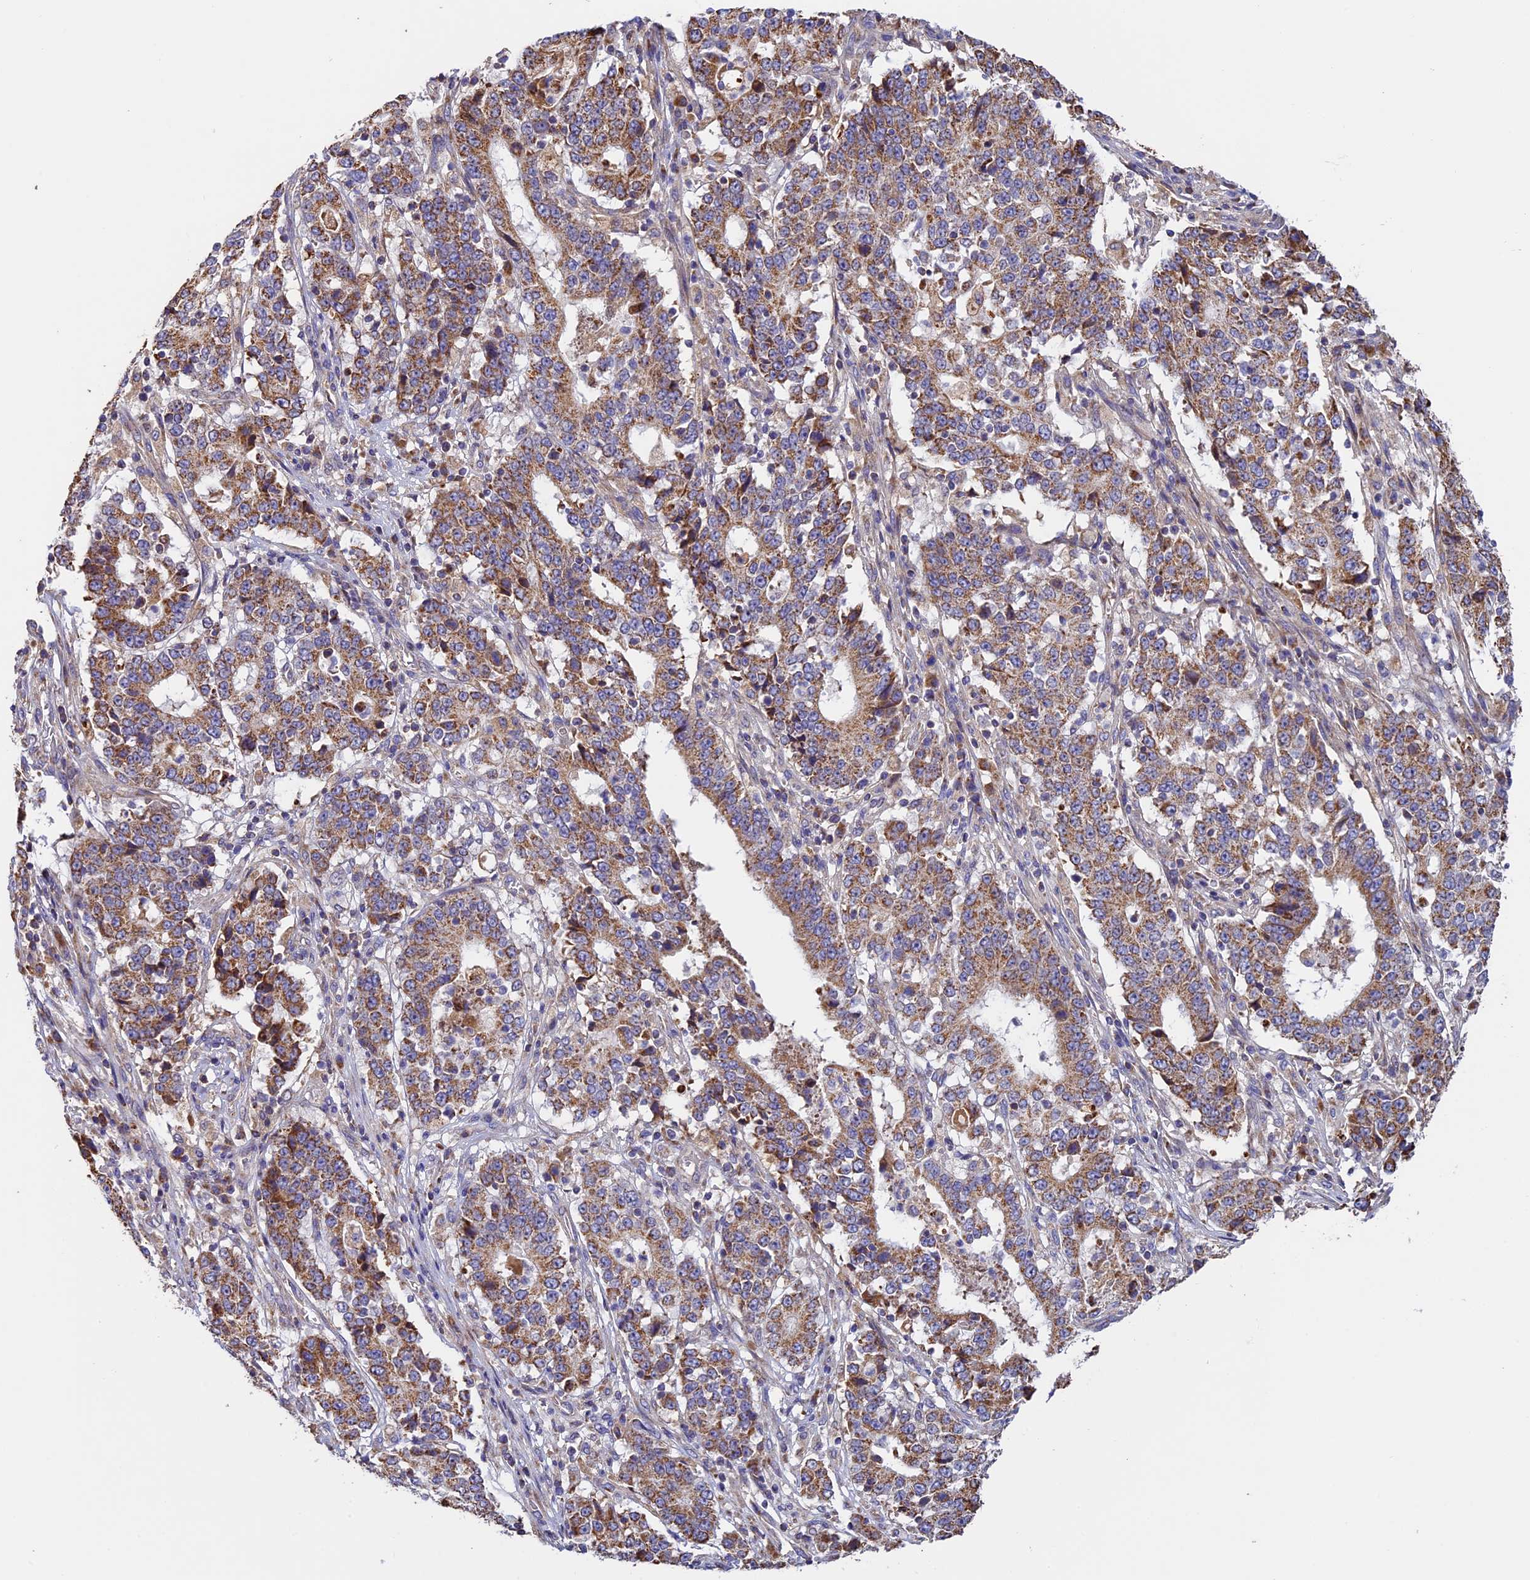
{"staining": {"intensity": "moderate", "quantity": ">75%", "location": "cytoplasmic/membranous"}, "tissue": "stomach cancer", "cell_type": "Tumor cells", "image_type": "cancer", "snomed": [{"axis": "morphology", "description": "Adenocarcinoma, NOS"}, {"axis": "topography", "description": "Stomach"}], "caption": "A medium amount of moderate cytoplasmic/membranous expression is seen in about >75% of tumor cells in stomach adenocarcinoma tissue.", "gene": "OCEL1", "patient": {"sex": "male", "age": 59}}